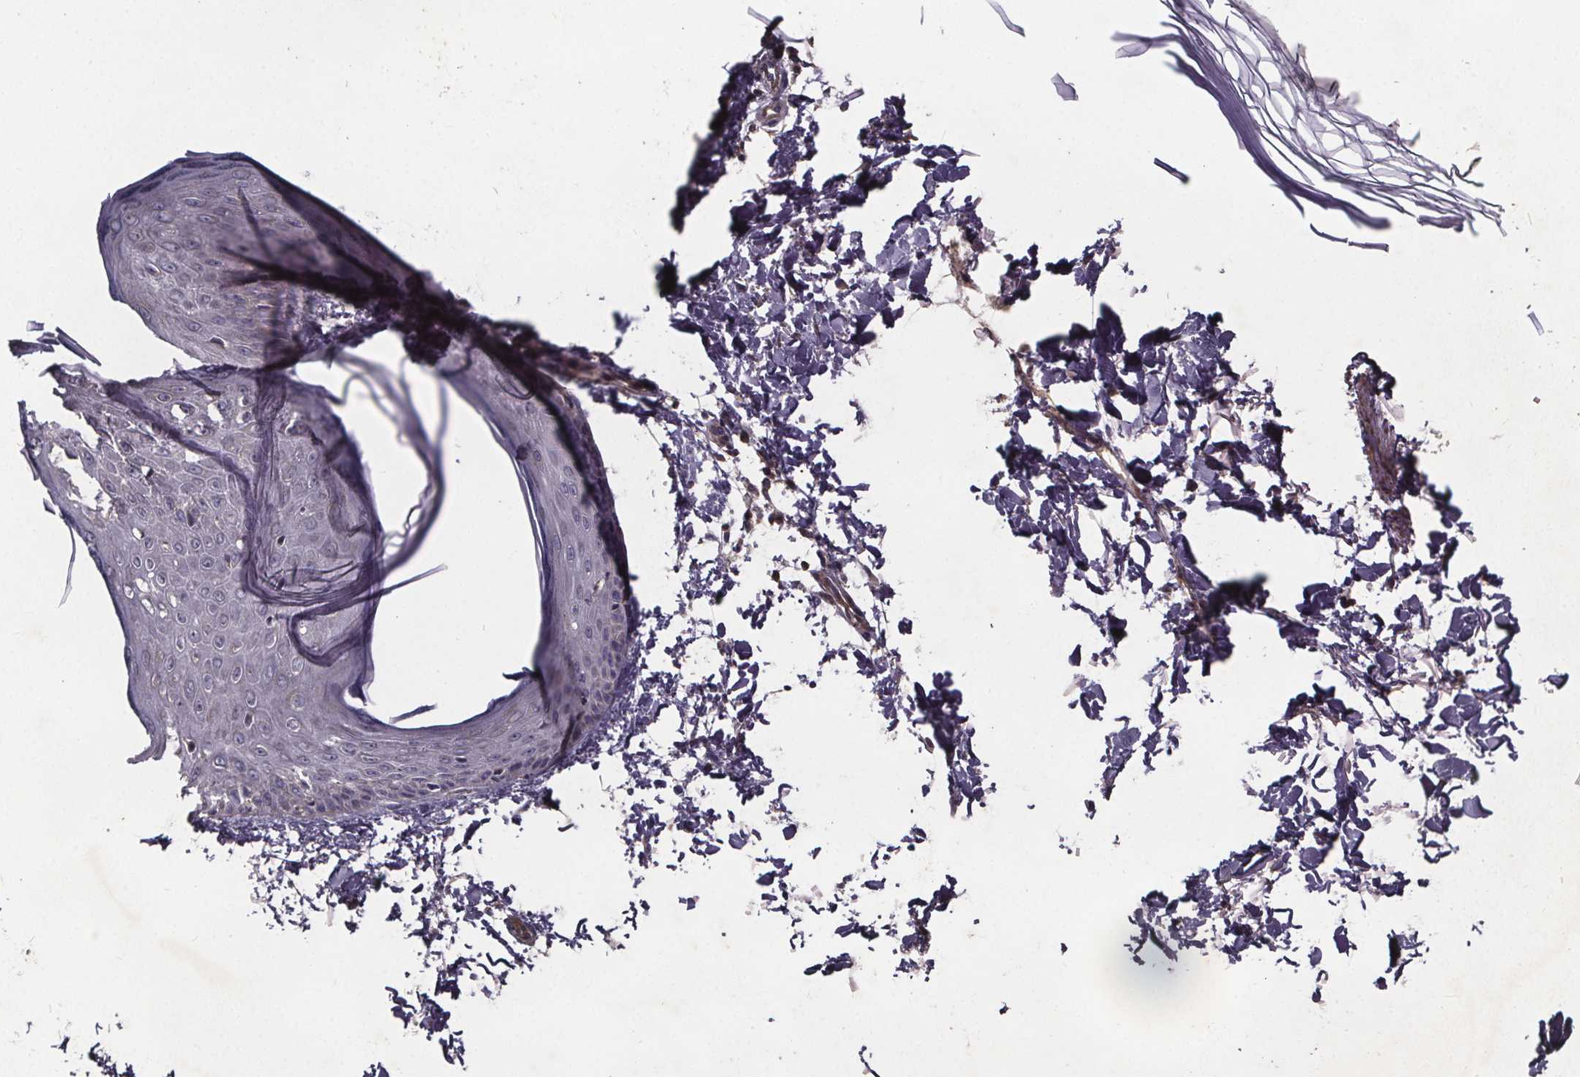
{"staining": {"intensity": "negative", "quantity": "none", "location": "none"}, "tissue": "skin", "cell_type": "Fibroblasts", "image_type": "normal", "snomed": [{"axis": "morphology", "description": "Normal tissue, NOS"}, {"axis": "topography", "description": "Skin"}], "caption": "The IHC histopathology image has no significant expression in fibroblasts of skin.", "gene": "YME1L1", "patient": {"sex": "female", "age": 62}}